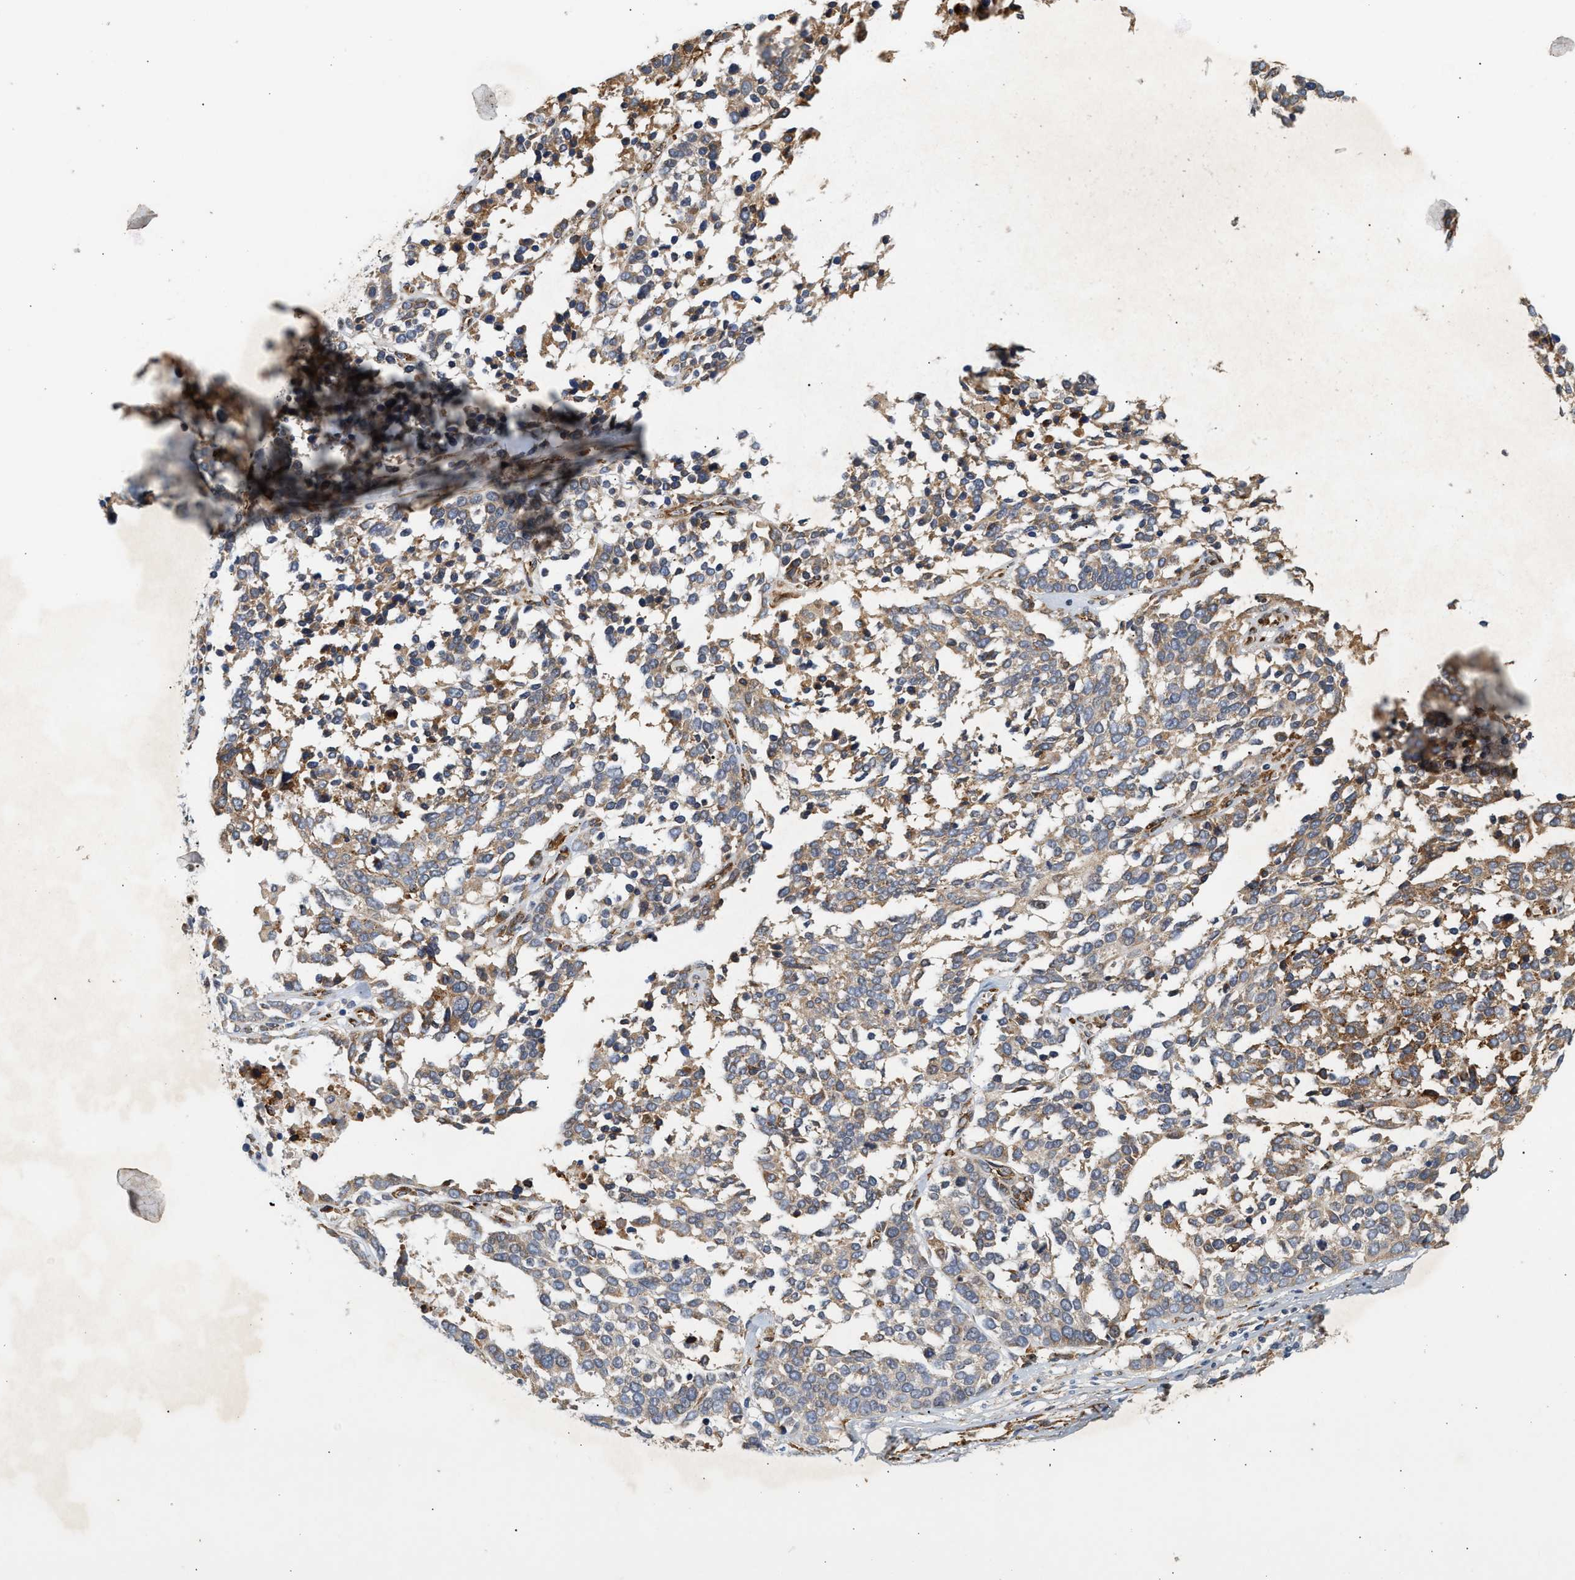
{"staining": {"intensity": "moderate", "quantity": "<25%", "location": "cytoplasmic/membranous"}, "tissue": "ovarian cancer", "cell_type": "Tumor cells", "image_type": "cancer", "snomed": [{"axis": "morphology", "description": "Cystadenocarcinoma, serous, NOS"}, {"axis": "topography", "description": "Ovary"}], "caption": "IHC of human ovarian serous cystadenocarcinoma exhibits low levels of moderate cytoplasmic/membranous expression in about <25% of tumor cells. (Stains: DAB (3,3'-diaminobenzidine) in brown, nuclei in blue, Microscopy: brightfield microscopy at high magnification).", "gene": "PLCD1", "patient": {"sex": "female", "age": 44}}